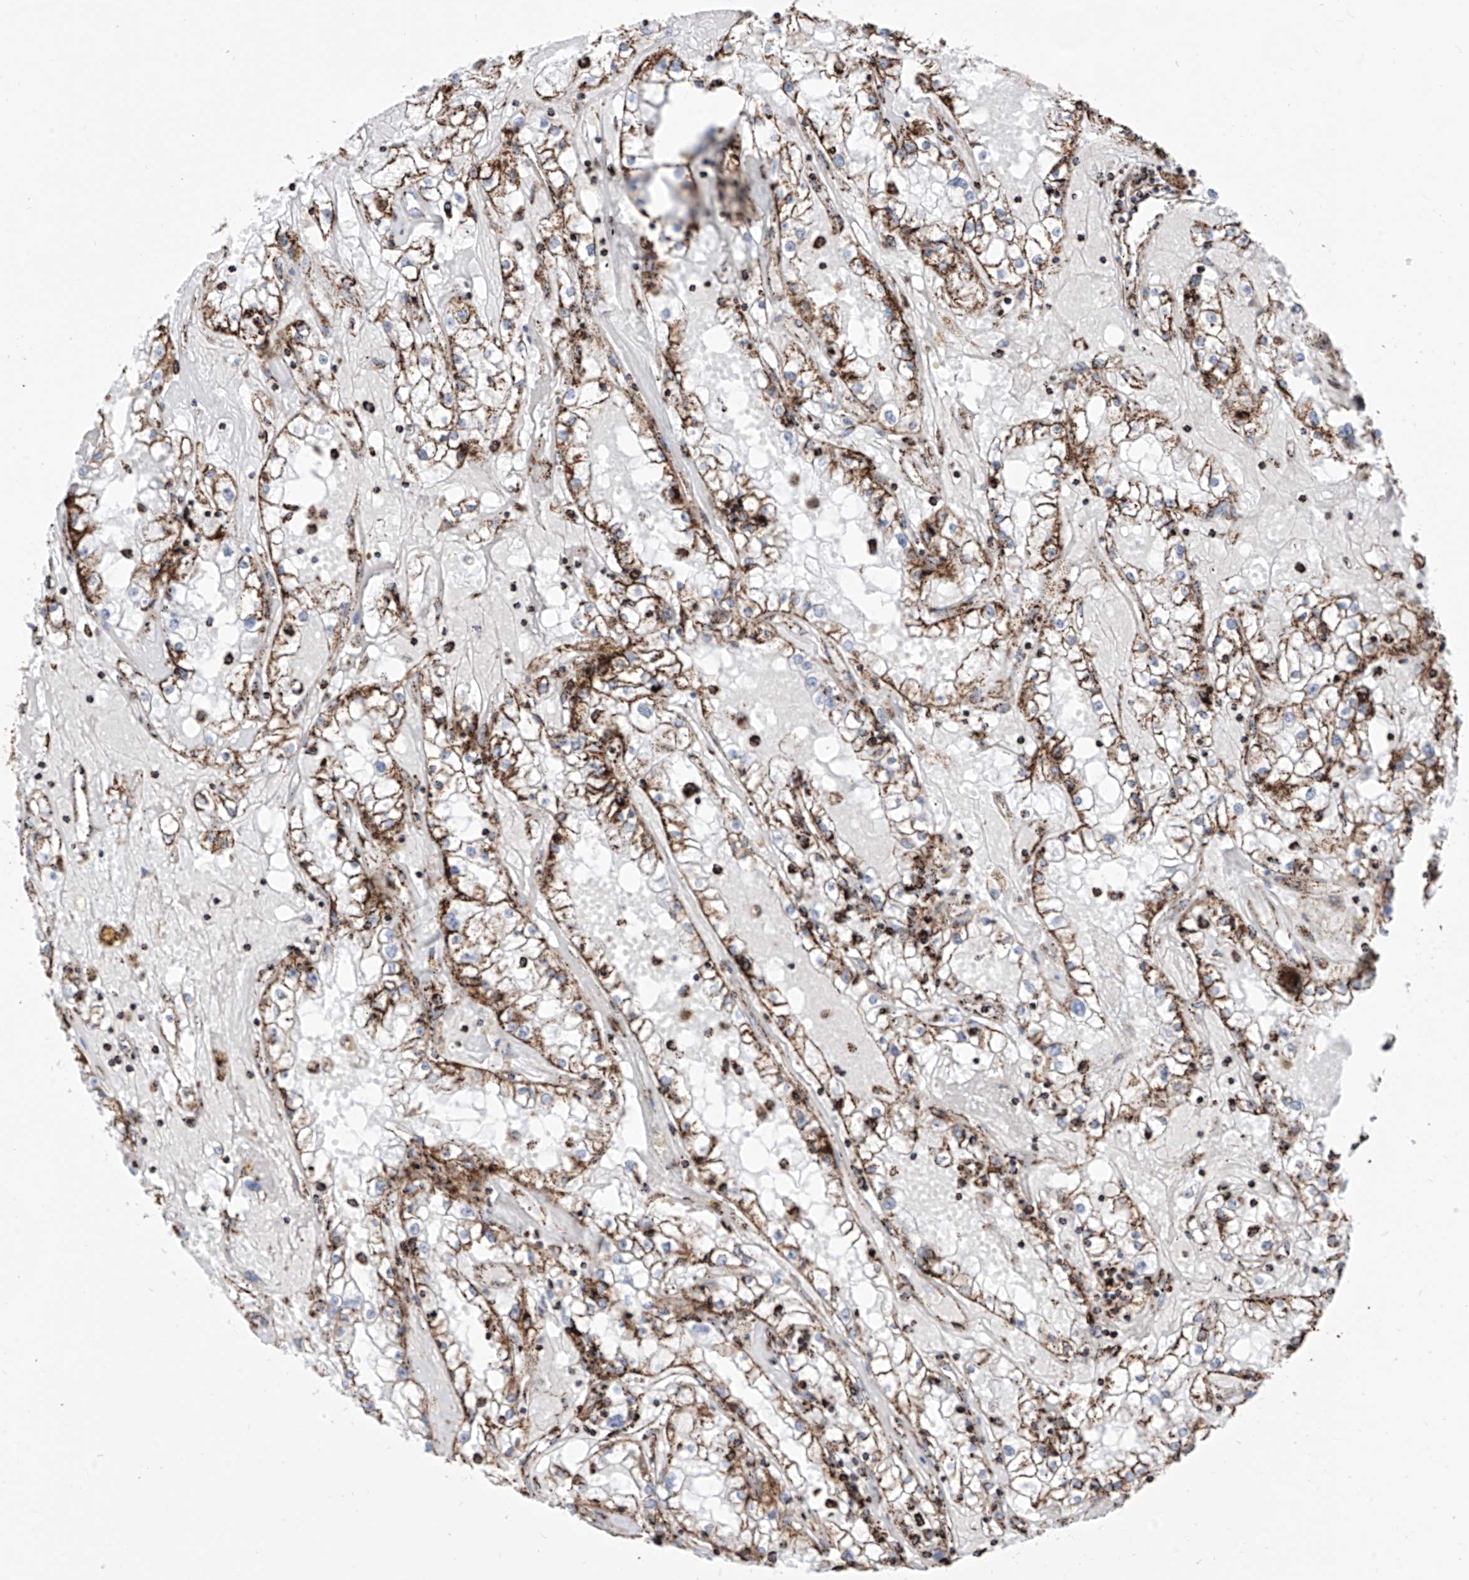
{"staining": {"intensity": "strong", "quantity": "25%-75%", "location": "cytoplasmic/membranous"}, "tissue": "renal cancer", "cell_type": "Tumor cells", "image_type": "cancer", "snomed": [{"axis": "morphology", "description": "Adenocarcinoma, NOS"}, {"axis": "topography", "description": "Kidney"}], "caption": "An IHC histopathology image of tumor tissue is shown. Protein staining in brown shows strong cytoplasmic/membranous positivity in renal cancer within tumor cells.", "gene": "COX5B", "patient": {"sex": "male", "age": 56}}